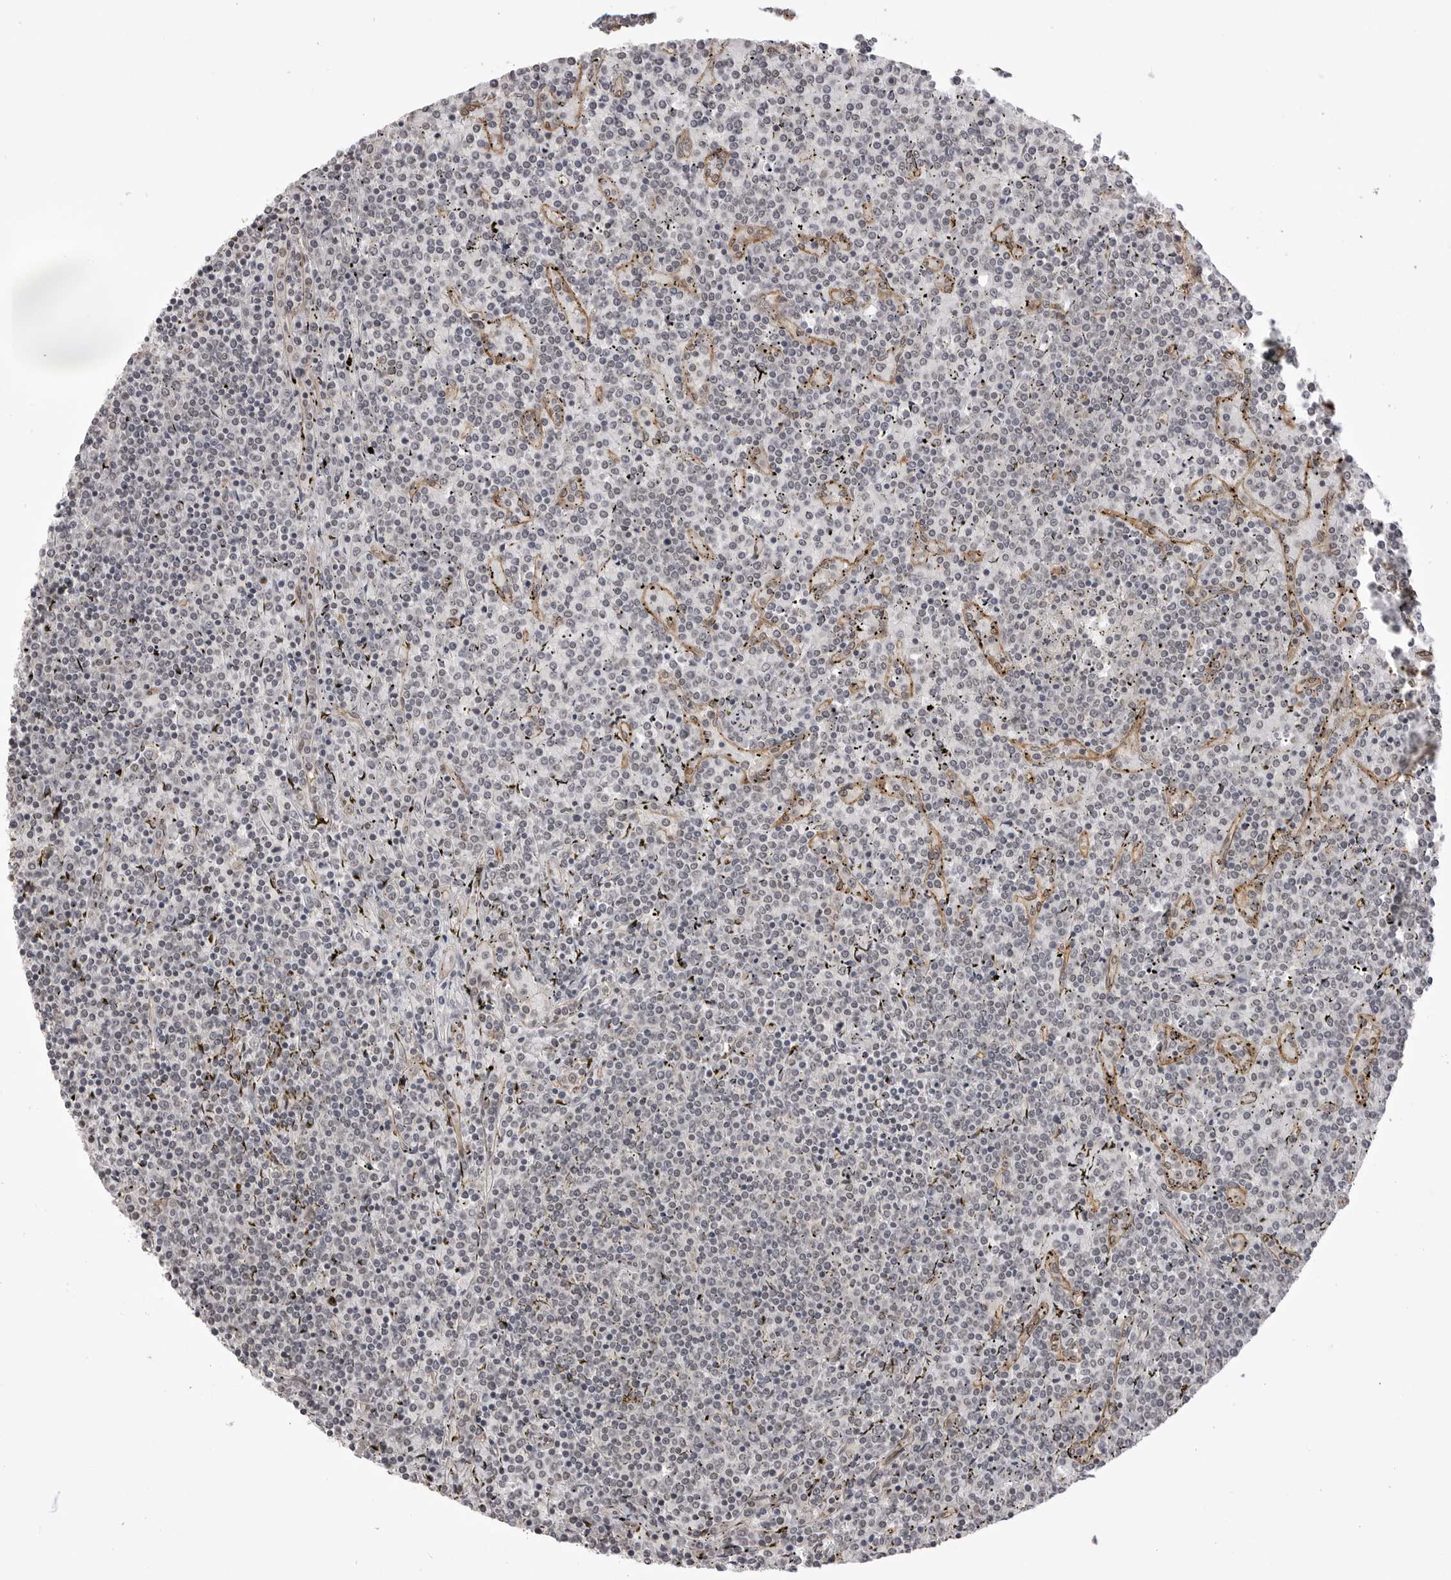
{"staining": {"intensity": "negative", "quantity": "none", "location": "none"}, "tissue": "lymphoma", "cell_type": "Tumor cells", "image_type": "cancer", "snomed": [{"axis": "morphology", "description": "Malignant lymphoma, non-Hodgkin's type, Low grade"}, {"axis": "topography", "description": "Spleen"}], "caption": "Tumor cells show no significant positivity in low-grade malignant lymphoma, non-Hodgkin's type.", "gene": "SORBS1", "patient": {"sex": "female", "age": 19}}